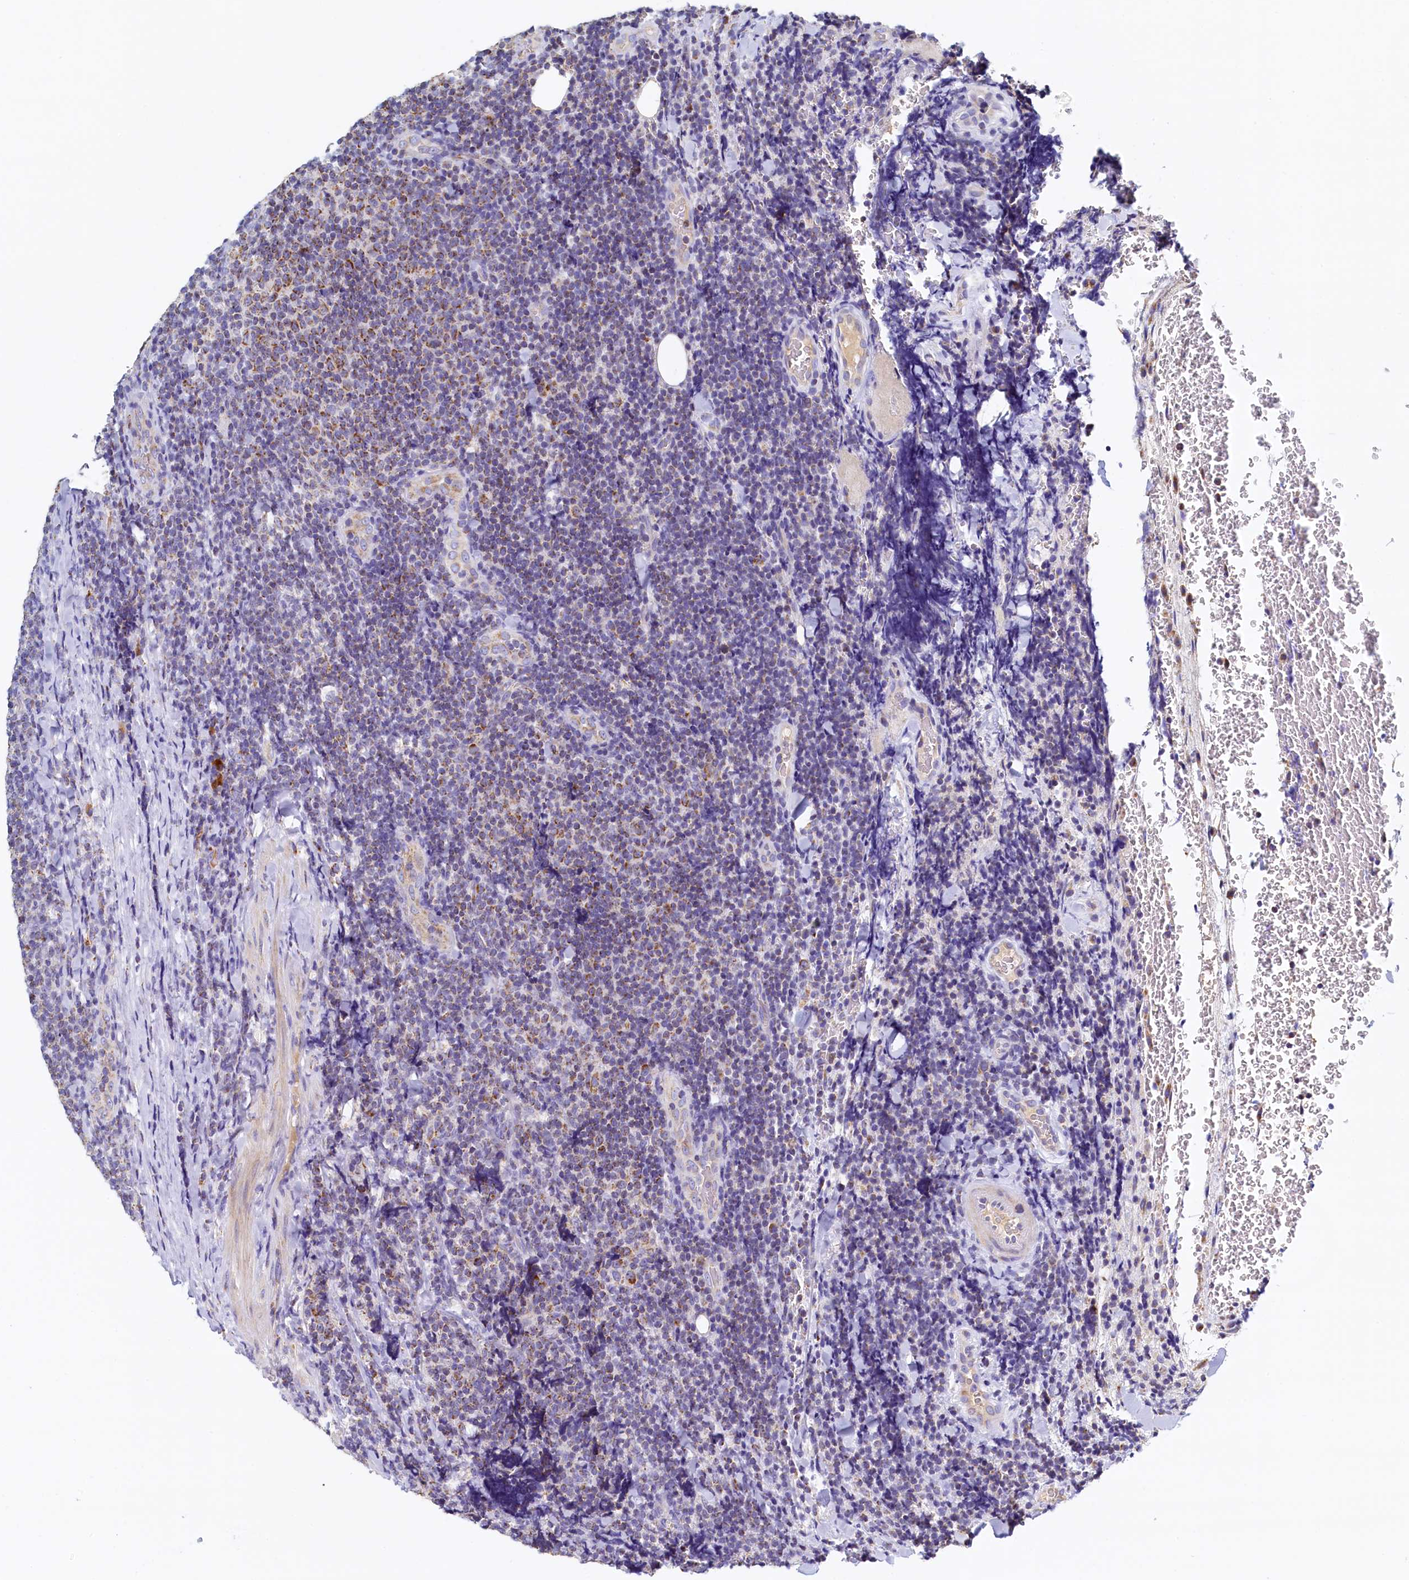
{"staining": {"intensity": "moderate", "quantity": "25%-75%", "location": "cytoplasmic/membranous"}, "tissue": "lymphoma", "cell_type": "Tumor cells", "image_type": "cancer", "snomed": [{"axis": "morphology", "description": "Malignant lymphoma, non-Hodgkin's type, Low grade"}, {"axis": "topography", "description": "Lymph node"}], "caption": "Lymphoma tissue exhibits moderate cytoplasmic/membranous expression in approximately 25%-75% of tumor cells, visualized by immunohistochemistry.", "gene": "POC1A", "patient": {"sex": "male", "age": 66}}